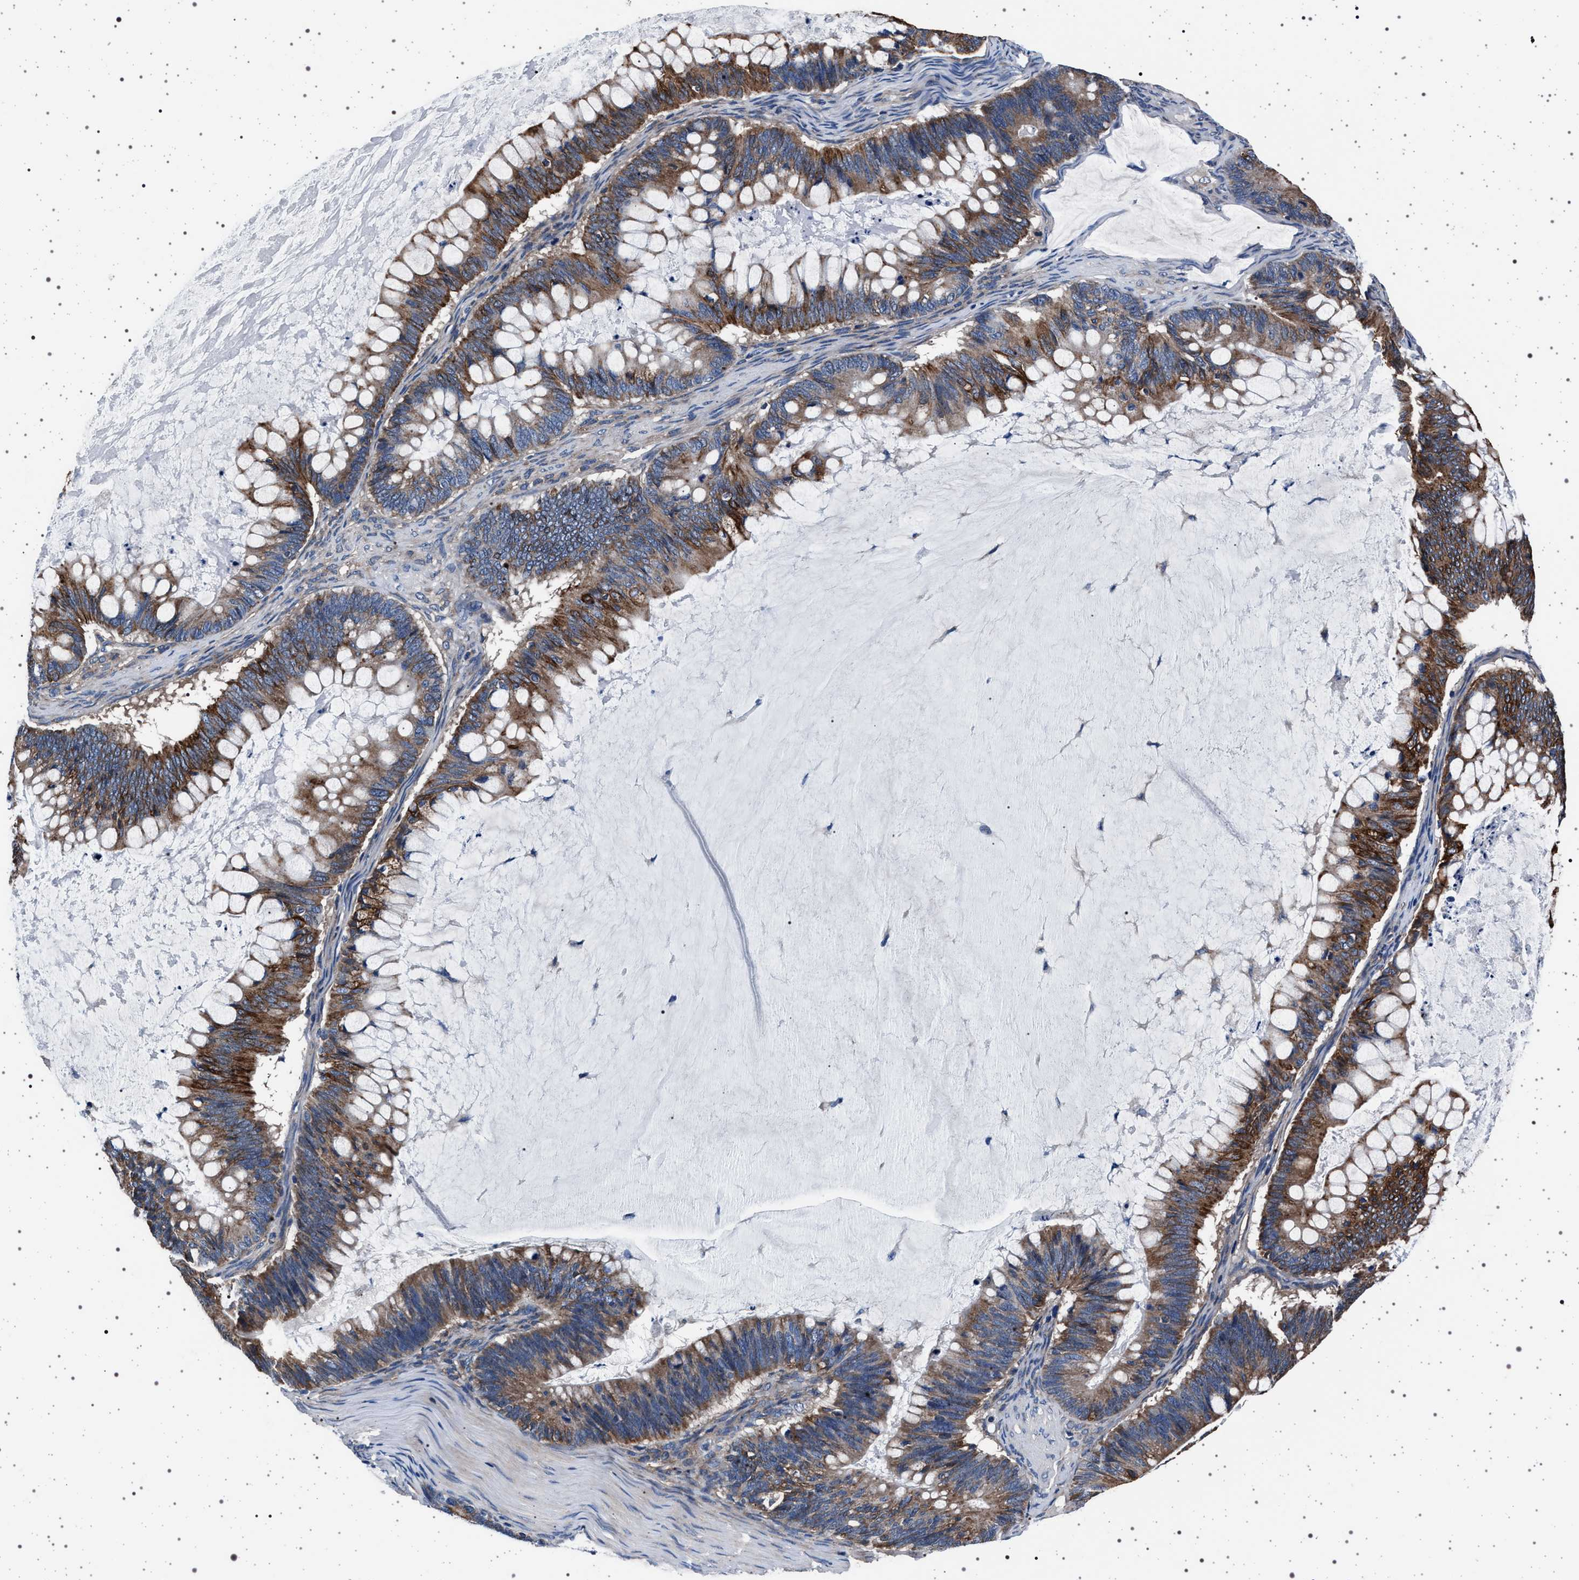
{"staining": {"intensity": "moderate", "quantity": ">75%", "location": "cytoplasmic/membranous"}, "tissue": "ovarian cancer", "cell_type": "Tumor cells", "image_type": "cancer", "snomed": [{"axis": "morphology", "description": "Cystadenocarcinoma, mucinous, NOS"}, {"axis": "topography", "description": "Ovary"}], "caption": "Immunohistochemistry (IHC) (DAB) staining of ovarian cancer demonstrates moderate cytoplasmic/membranous protein staining in approximately >75% of tumor cells. Using DAB (brown) and hematoxylin (blue) stains, captured at high magnification using brightfield microscopy.", "gene": "MAP3K2", "patient": {"sex": "female", "age": 61}}